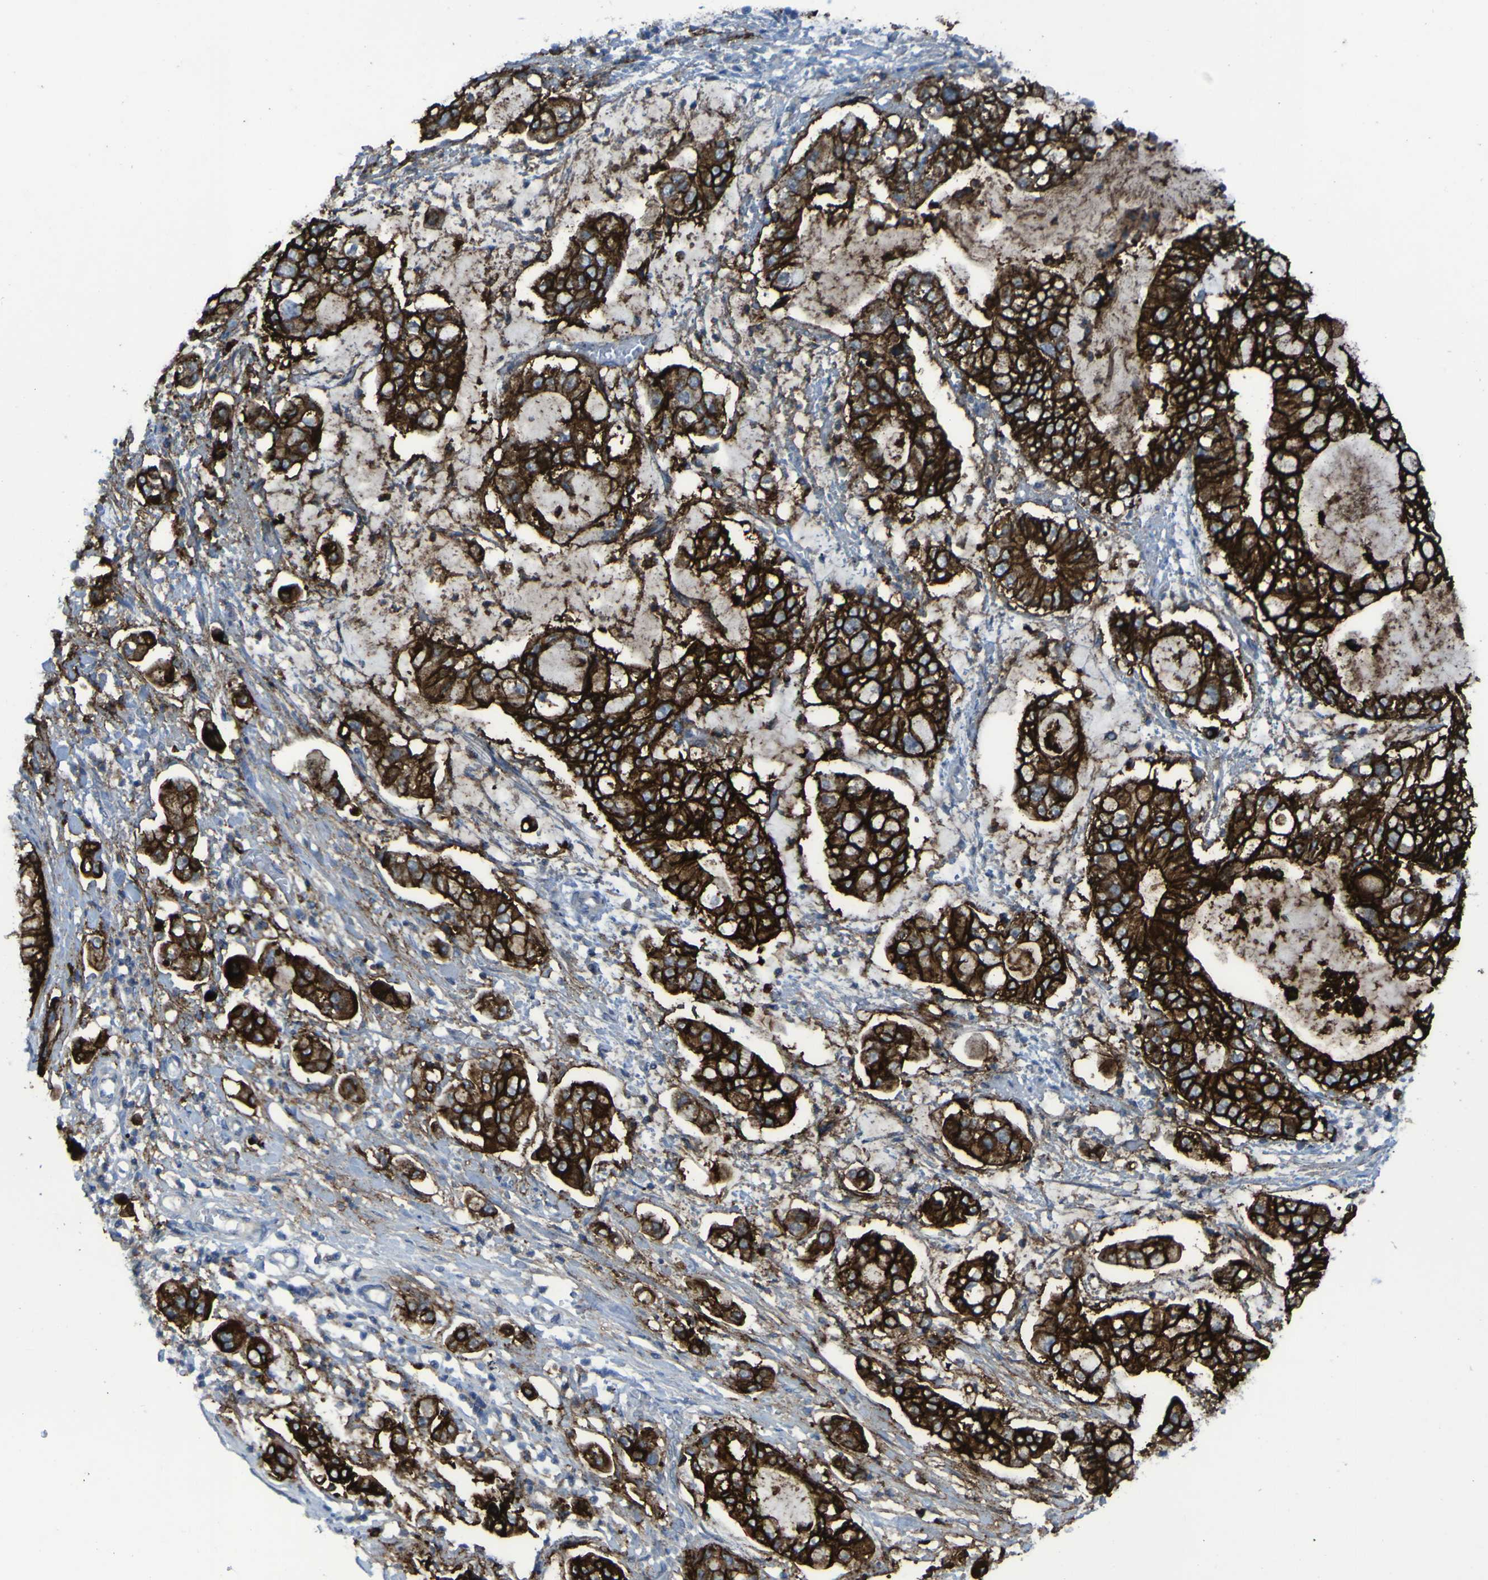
{"staining": {"intensity": "strong", "quantity": ">75%", "location": "cytoplasmic/membranous"}, "tissue": "stomach cancer", "cell_type": "Tumor cells", "image_type": "cancer", "snomed": [{"axis": "morphology", "description": "Adenocarcinoma, NOS"}, {"axis": "topography", "description": "Stomach"}], "caption": "There is high levels of strong cytoplasmic/membranous expression in tumor cells of stomach cancer (adenocarcinoma), as demonstrated by immunohistochemical staining (brown color).", "gene": "CLDN18", "patient": {"sex": "male", "age": 76}}